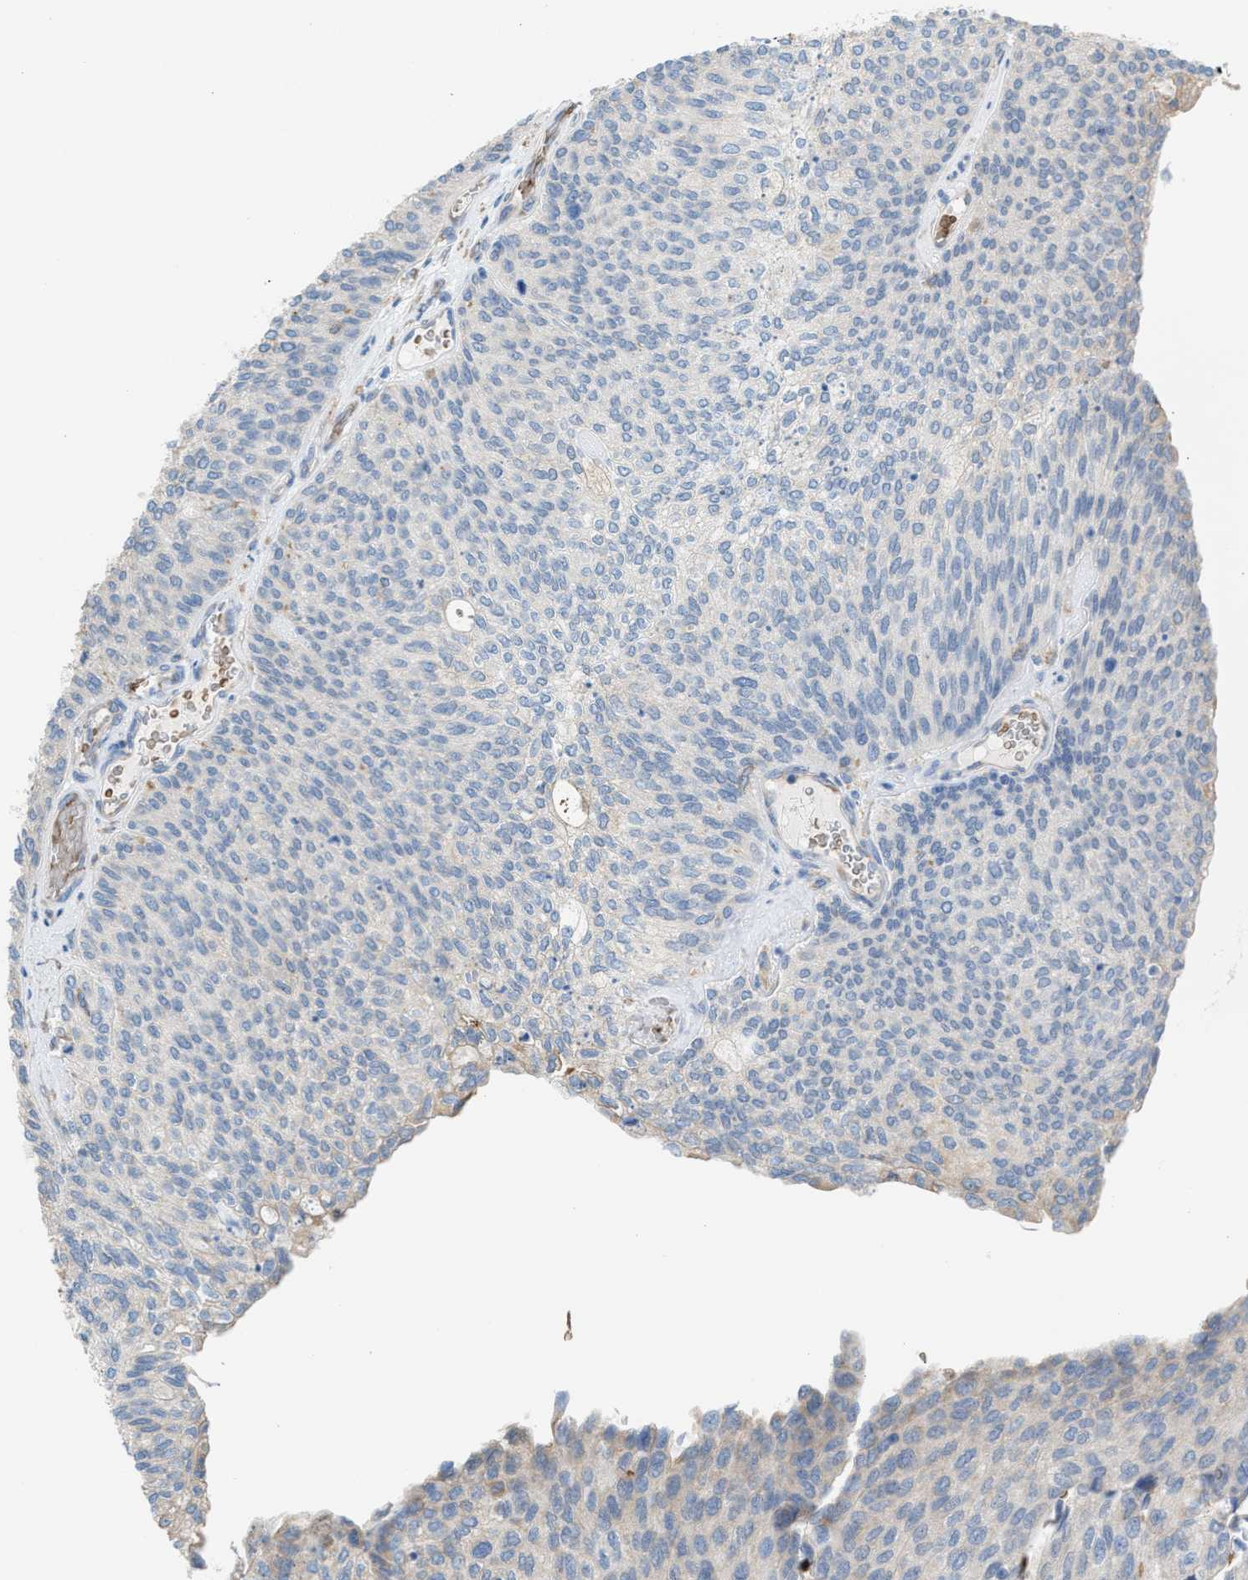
{"staining": {"intensity": "negative", "quantity": "none", "location": "none"}, "tissue": "urothelial cancer", "cell_type": "Tumor cells", "image_type": "cancer", "snomed": [{"axis": "morphology", "description": "Urothelial carcinoma, Low grade"}, {"axis": "topography", "description": "Urinary bladder"}], "caption": "Urothelial cancer was stained to show a protein in brown. There is no significant staining in tumor cells.", "gene": "CA3", "patient": {"sex": "female", "age": 79}}